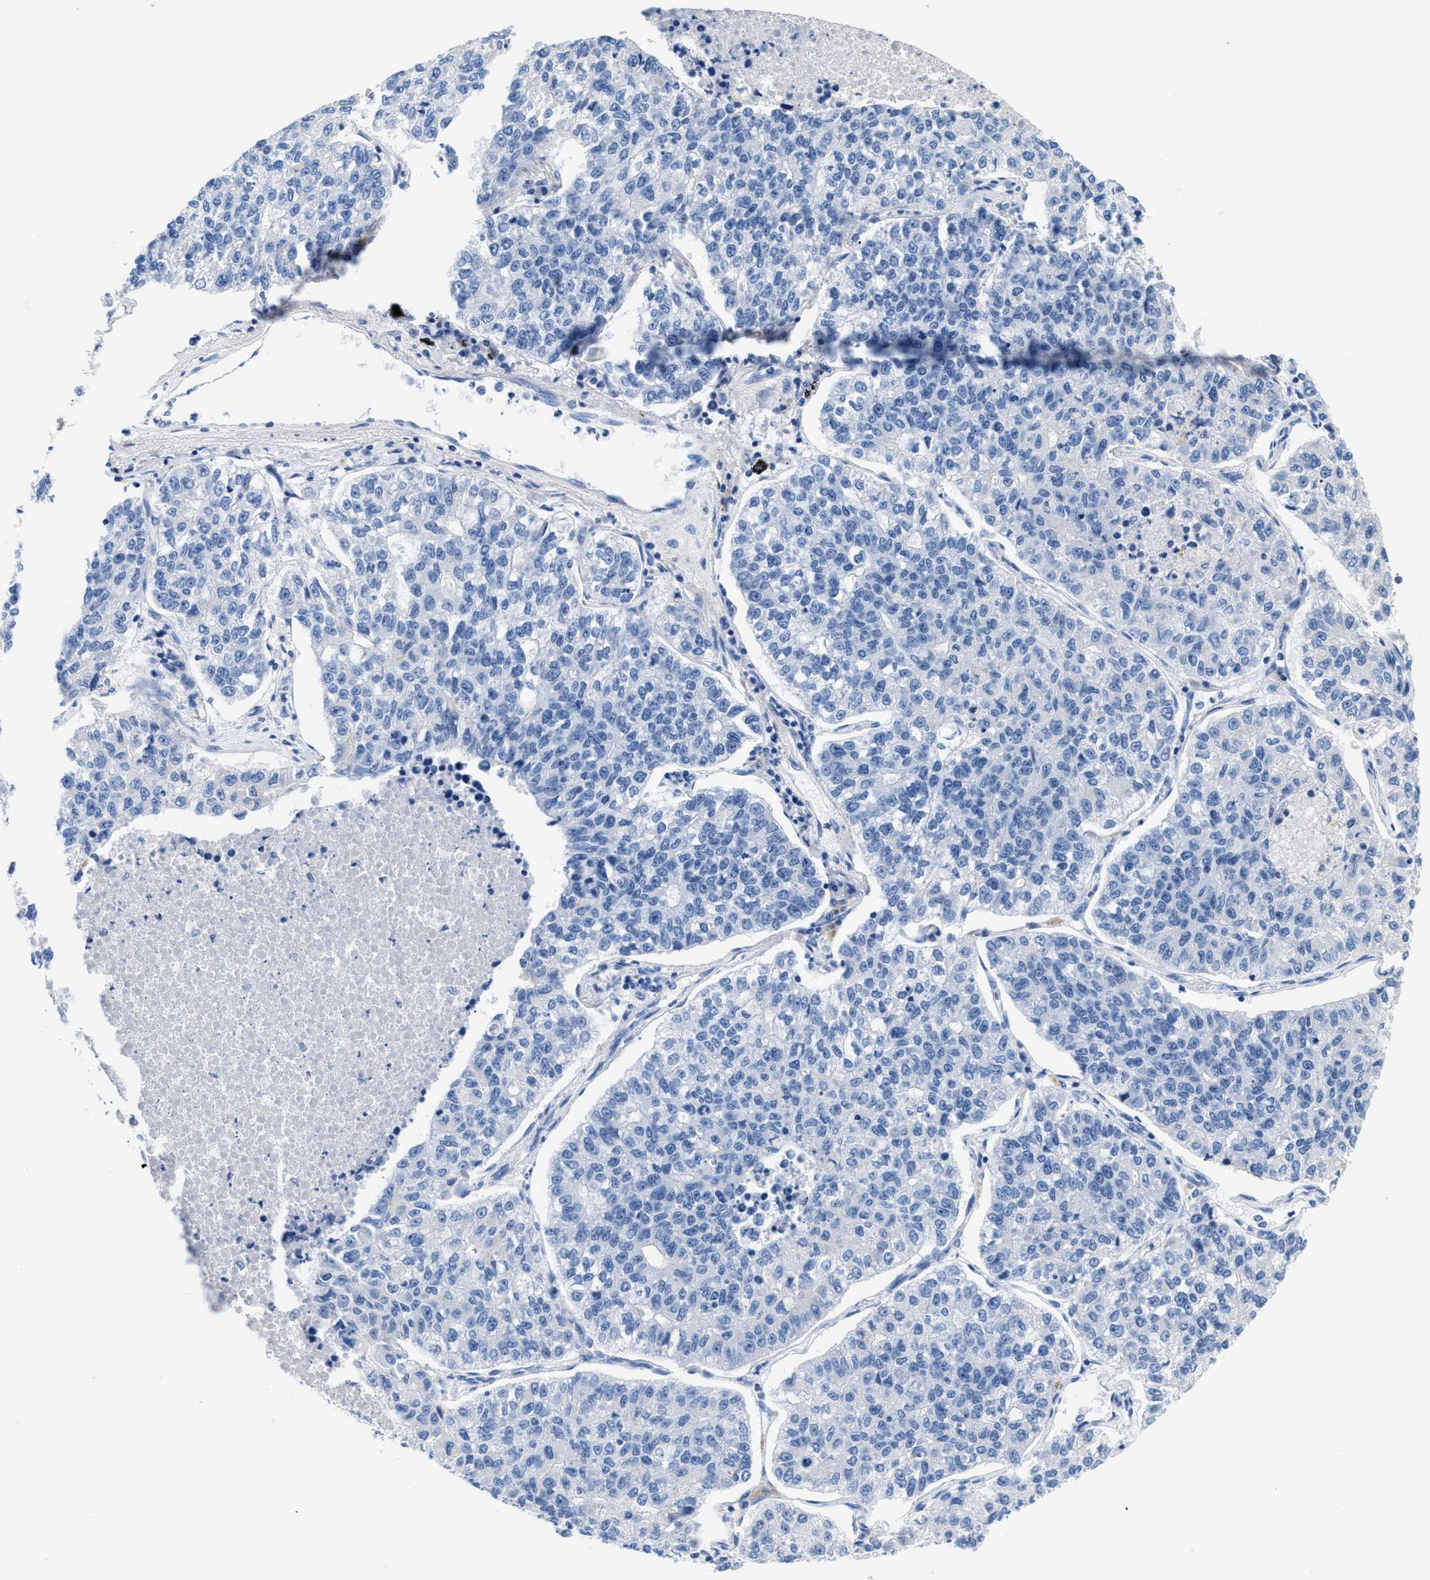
{"staining": {"intensity": "negative", "quantity": "none", "location": "none"}, "tissue": "lung cancer", "cell_type": "Tumor cells", "image_type": "cancer", "snomed": [{"axis": "morphology", "description": "Adenocarcinoma, NOS"}, {"axis": "topography", "description": "Lung"}], "caption": "Adenocarcinoma (lung) was stained to show a protein in brown. There is no significant staining in tumor cells.", "gene": "SLFN13", "patient": {"sex": "male", "age": 49}}